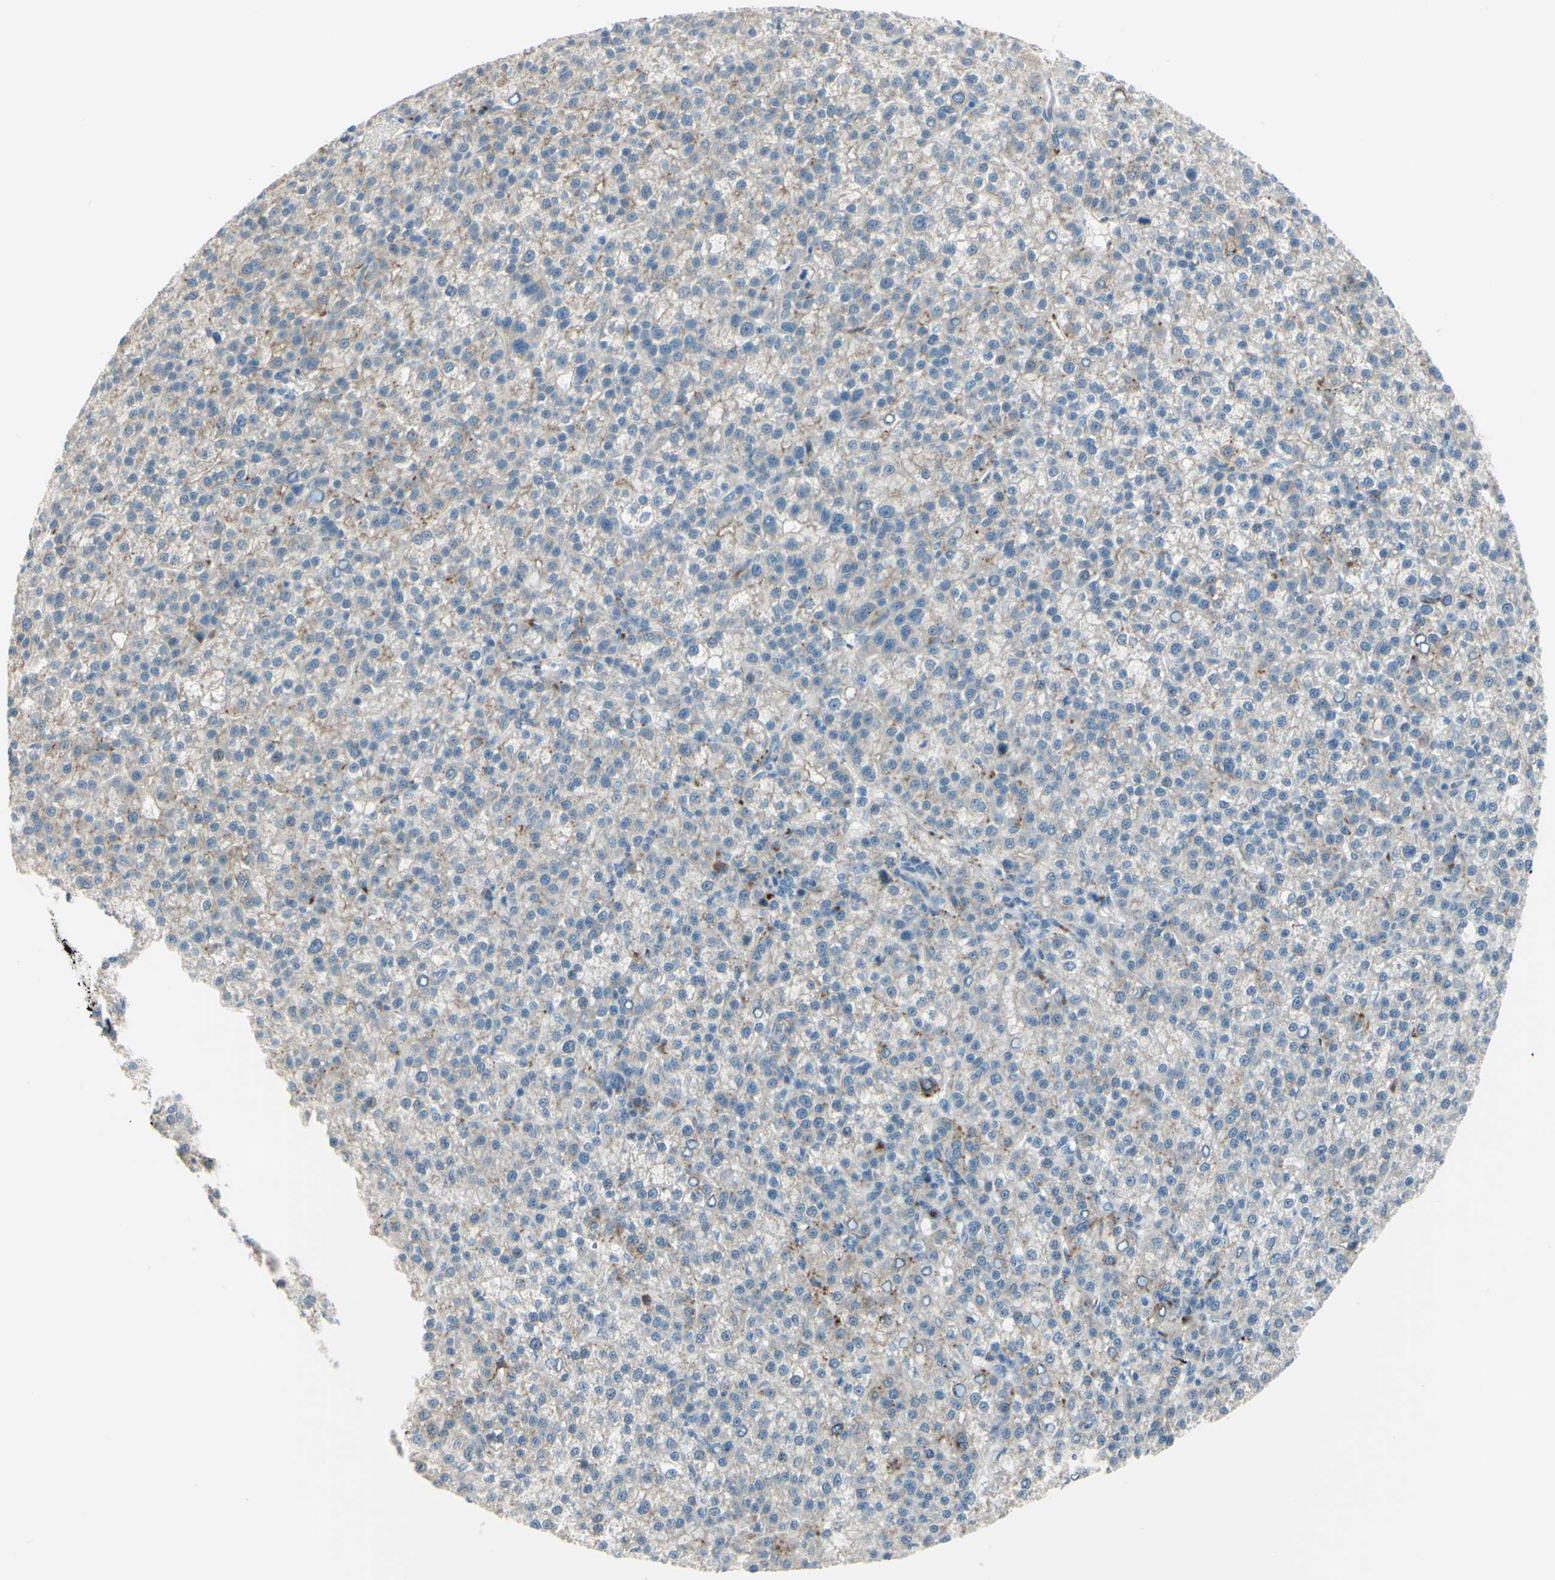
{"staining": {"intensity": "weak", "quantity": "25%-75%", "location": "cytoplasmic/membranous"}, "tissue": "liver cancer", "cell_type": "Tumor cells", "image_type": "cancer", "snomed": [{"axis": "morphology", "description": "Carcinoma, Hepatocellular, NOS"}, {"axis": "topography", "description": "Liver"}], "caption": "High-power microscopy captured an immunohistochemistry (IHC) histopathology image of liver cancer (hepatocellular carcinoma), revealing weak cytoplasmic/membranous staining in approximately 25%-75% of tumor cells.", "gene": "LMTK2", "patient": {"sex": "female", "age": 58}}